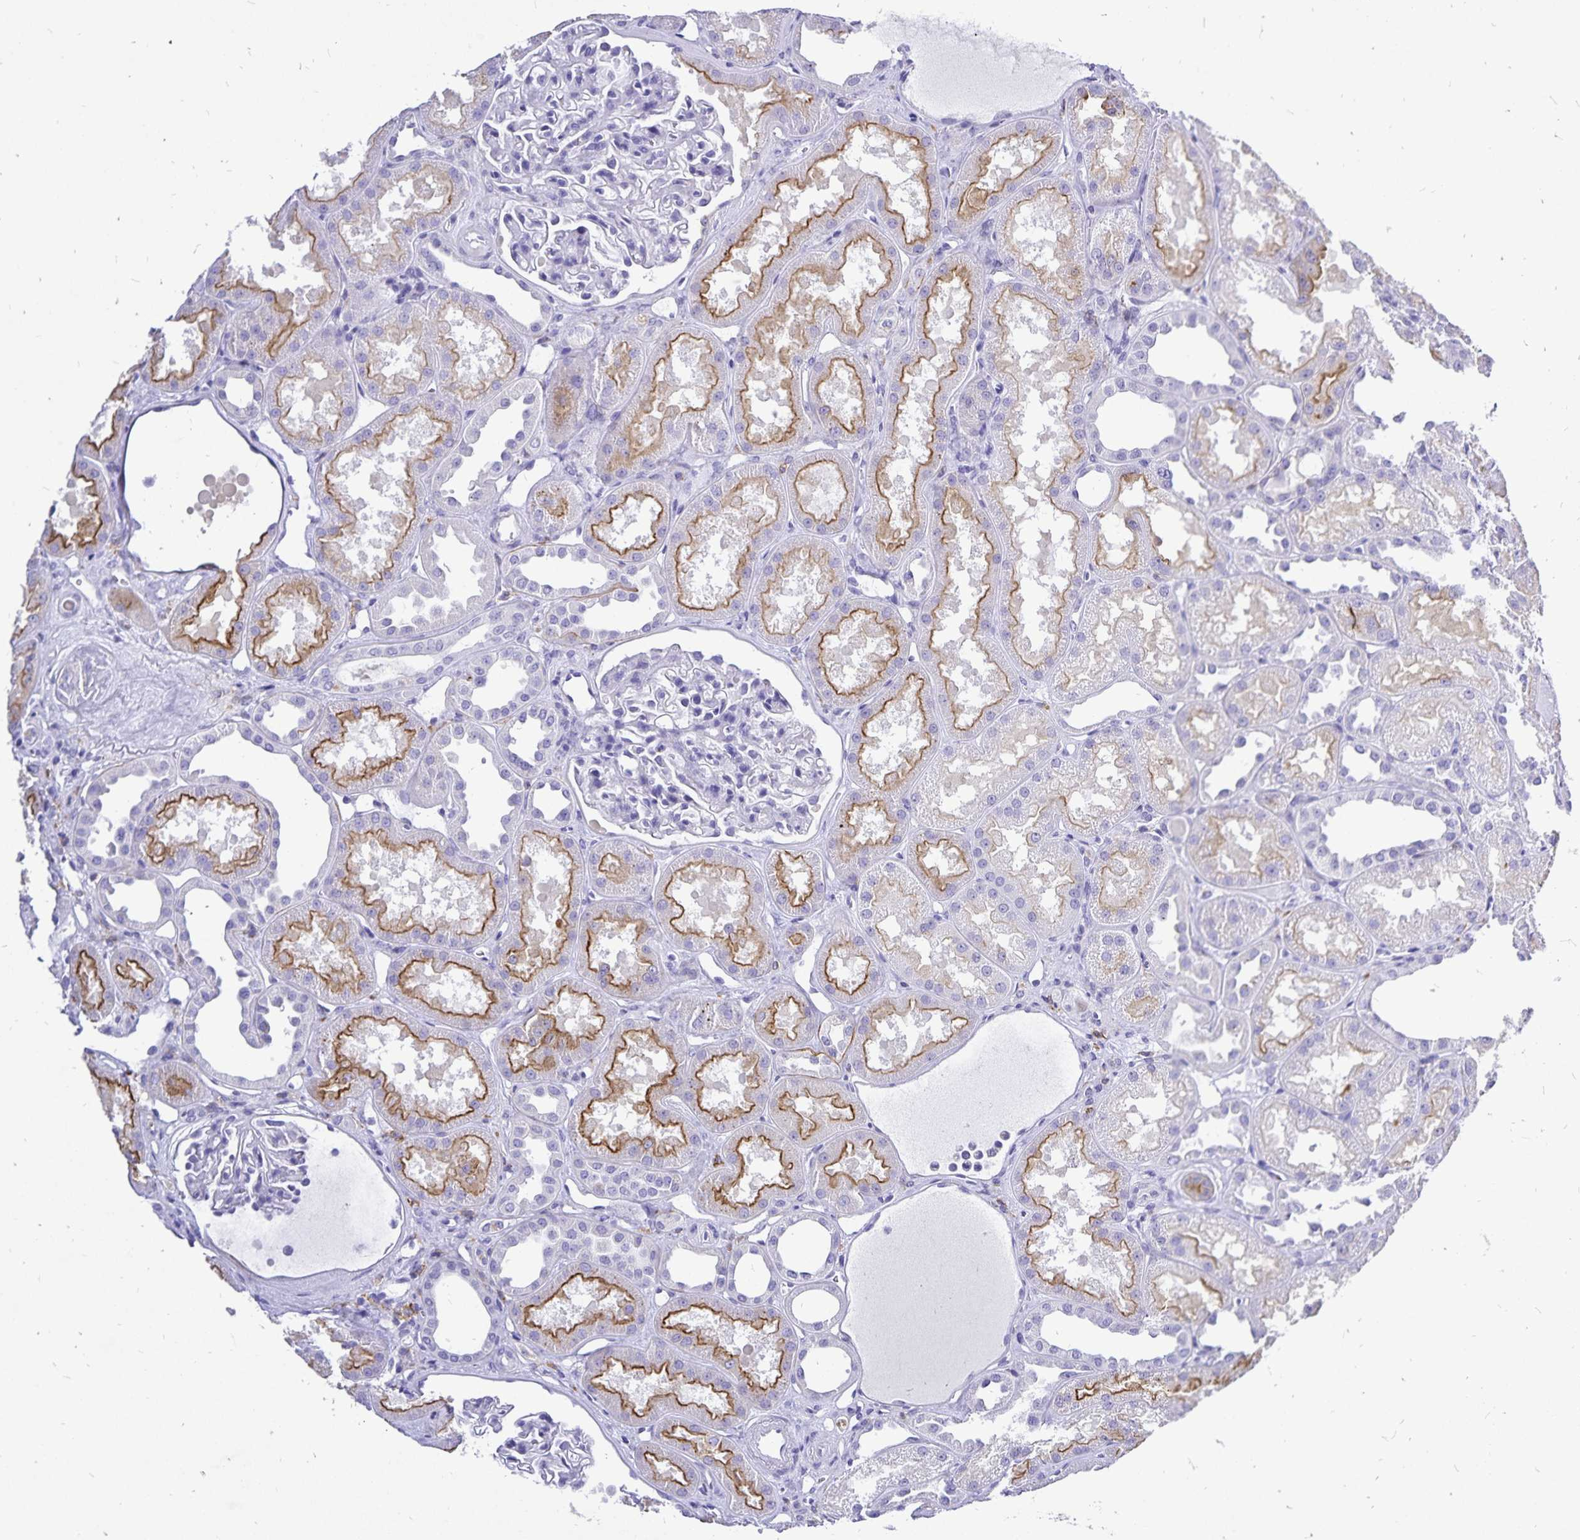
{"staining": {"intensity": "negative", "quantity": "none", "location": "none"}, "tissue": "kidney", "cell_type": "Cells in glomeruli", "image_type": "normal", "snomed": [{"axis": "morphology", "description": "Normal tissue, NOS"}, {"axis": "topography", "description": "Kidney"}], "caption": "Cells in glomeruli show no significant staining in benign kidney. Brightfield microscopy of IHC stained with DAB (brown) and hematoxylin (blue), captured at high magnification.", "gene": "PLAC1", "patient": {"sex": "male", "age": 61}}